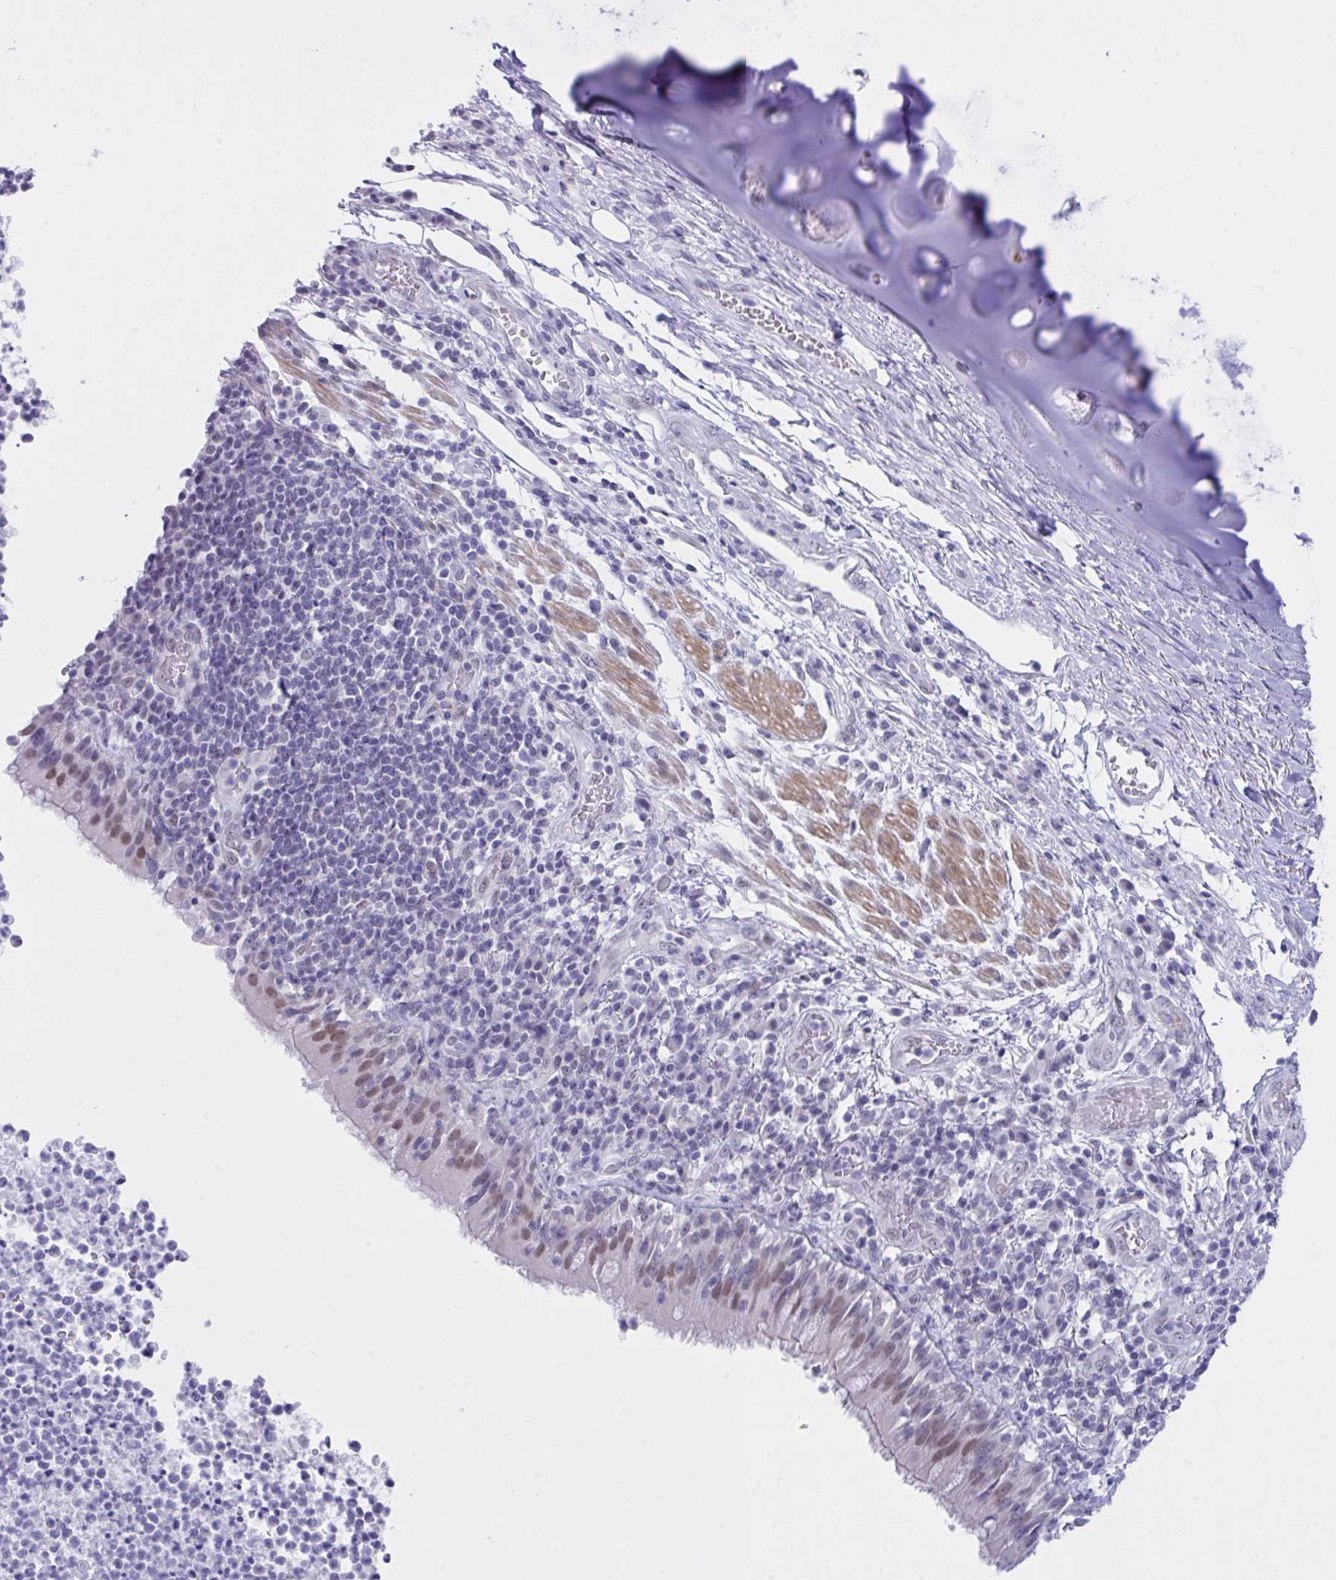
{"staining": {"intensity": "moderate", "quantity": "<25%", "location": "nuclear"}, "tissue": "bronchus", "cell_type": "Respiratory epithelial cells", "image_type": "normal", "snomed": [{"axis": "morphology", "description": "Normal tissue, NOS"}, {"axis": "topography", "description": "Cartilage tissue"}, {"axis": "topography", "description": "Bronchus"}], "caption": "IHC image of benign bronchus: bronchus stained using IHC reveals low levels of moderate protein expression localized specifically in the nuclear of respiratory epithelial cells, appearing as a nuclear brown color.", "gene": "FBXL22", "patient": {"sex": "male", "age": 56}}